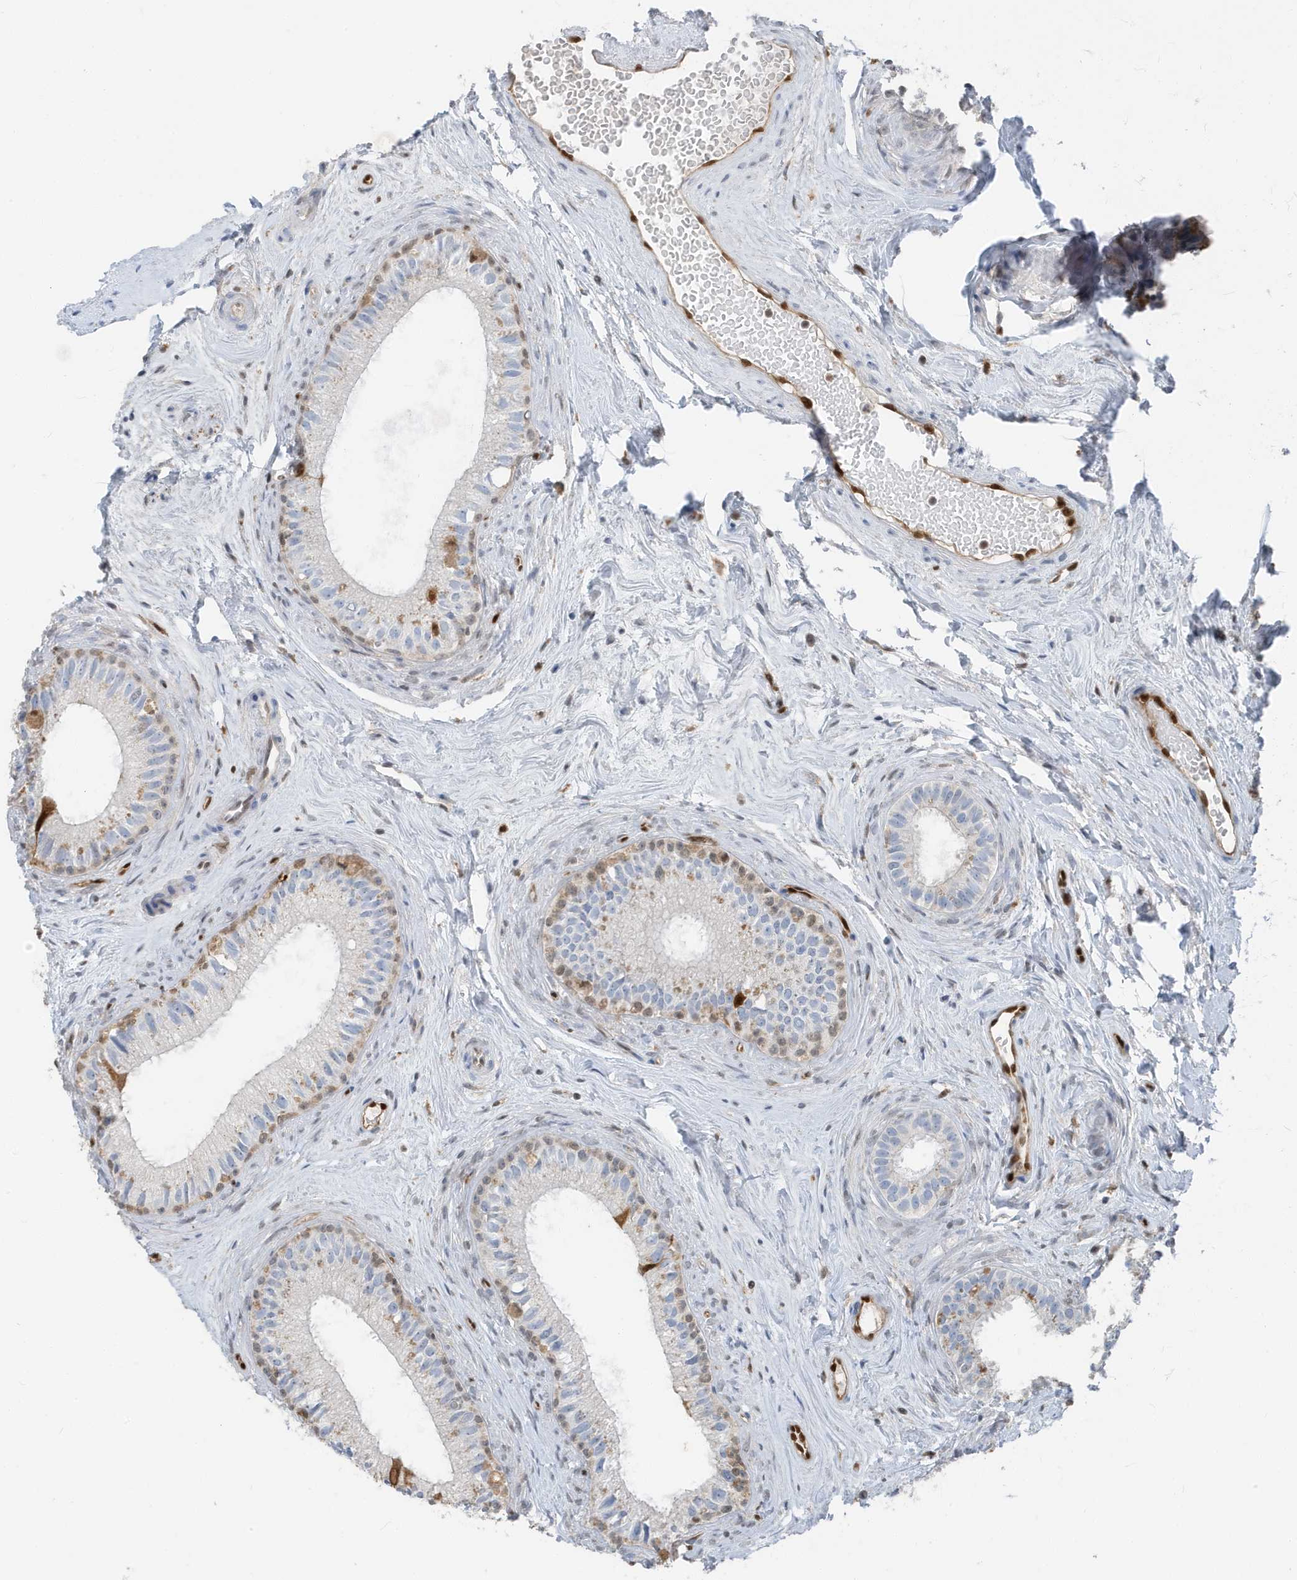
{"staining": {"intensity": "moderate", "quantity": "<25%", "location": "cytoplasmic/membranous,nuclear"}, "tissue": "epididymis", "cell_type": "Glandular cells", "image_type": "normal", "snomed": [{"axis": "morphology", "description": "Normal tissue, NOS"}, {"axis": "topography", "description": "Epididymis"}], "caption": "Epididymis stained for a protein (brown) shows moderate cytoplasmic/membranous,nuclear positive positivity in about <25% of glandular cells.", "gene": "NCOA7", "patient": {"sex": "male", "age": 71}}